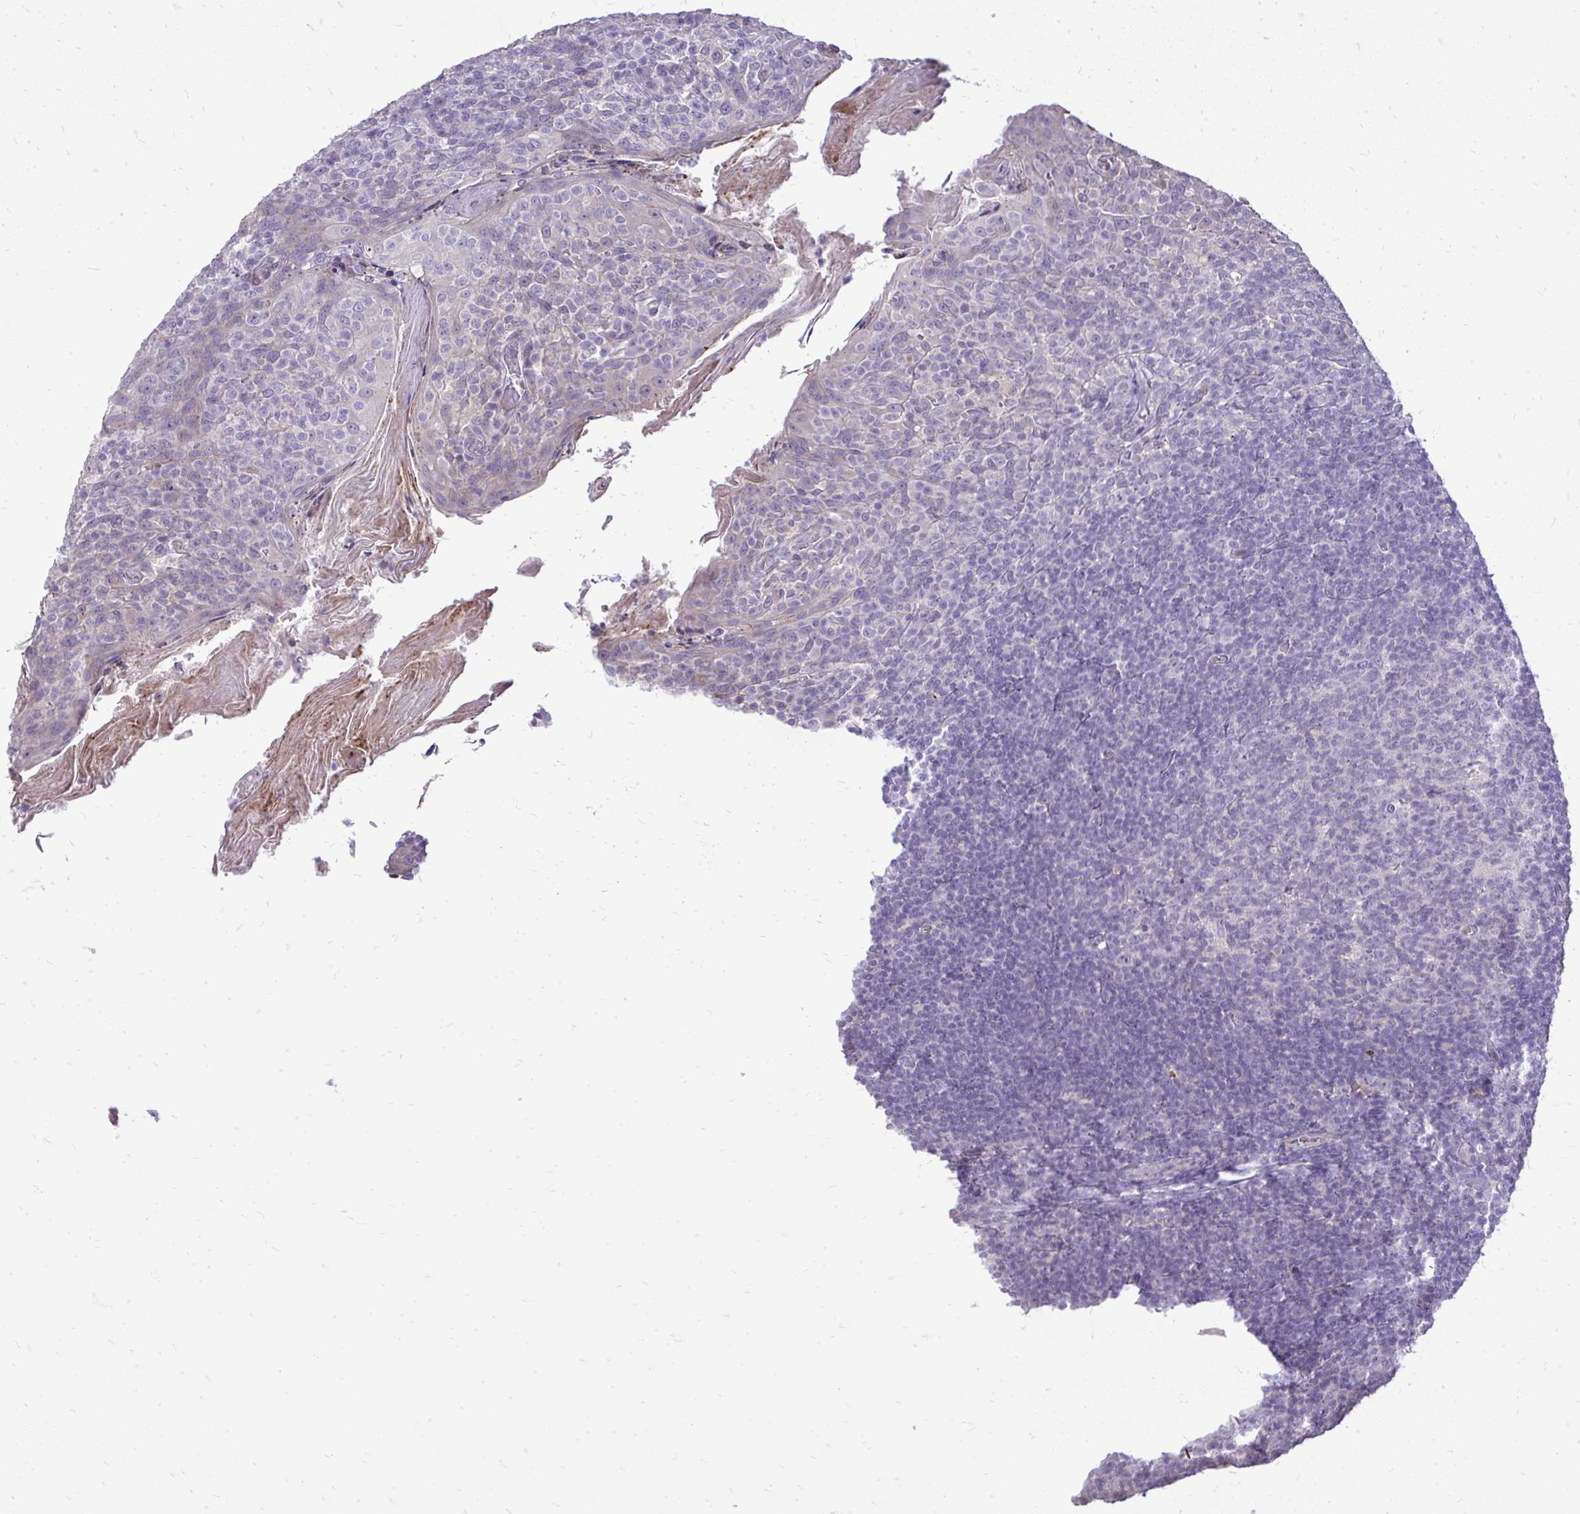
{"staining": {"intensity": "negative", "quantity": "none", "location": "none"}, "tissue": "tonsil", "cell_type": "Germinal center cells", "image_type": "normal", "snomed": [{"axis": "morphology", "description": "Normal tissue, NOS"}, {"axis": "topography", "description": "Tonsil"}], "caption": "Immunohistochemistry (IHC) image of normal tonsil: human tonsil stained with DAB (3,3'-diaminobenzidine) exhibits no significant protein positivity in germinal center cells. The staining is performed using DAB brown chromogen with nuclei counter-stained in using hematoxylin.", "gene": "OR8D1", "patient": {"sex": "female", "age": 10}}